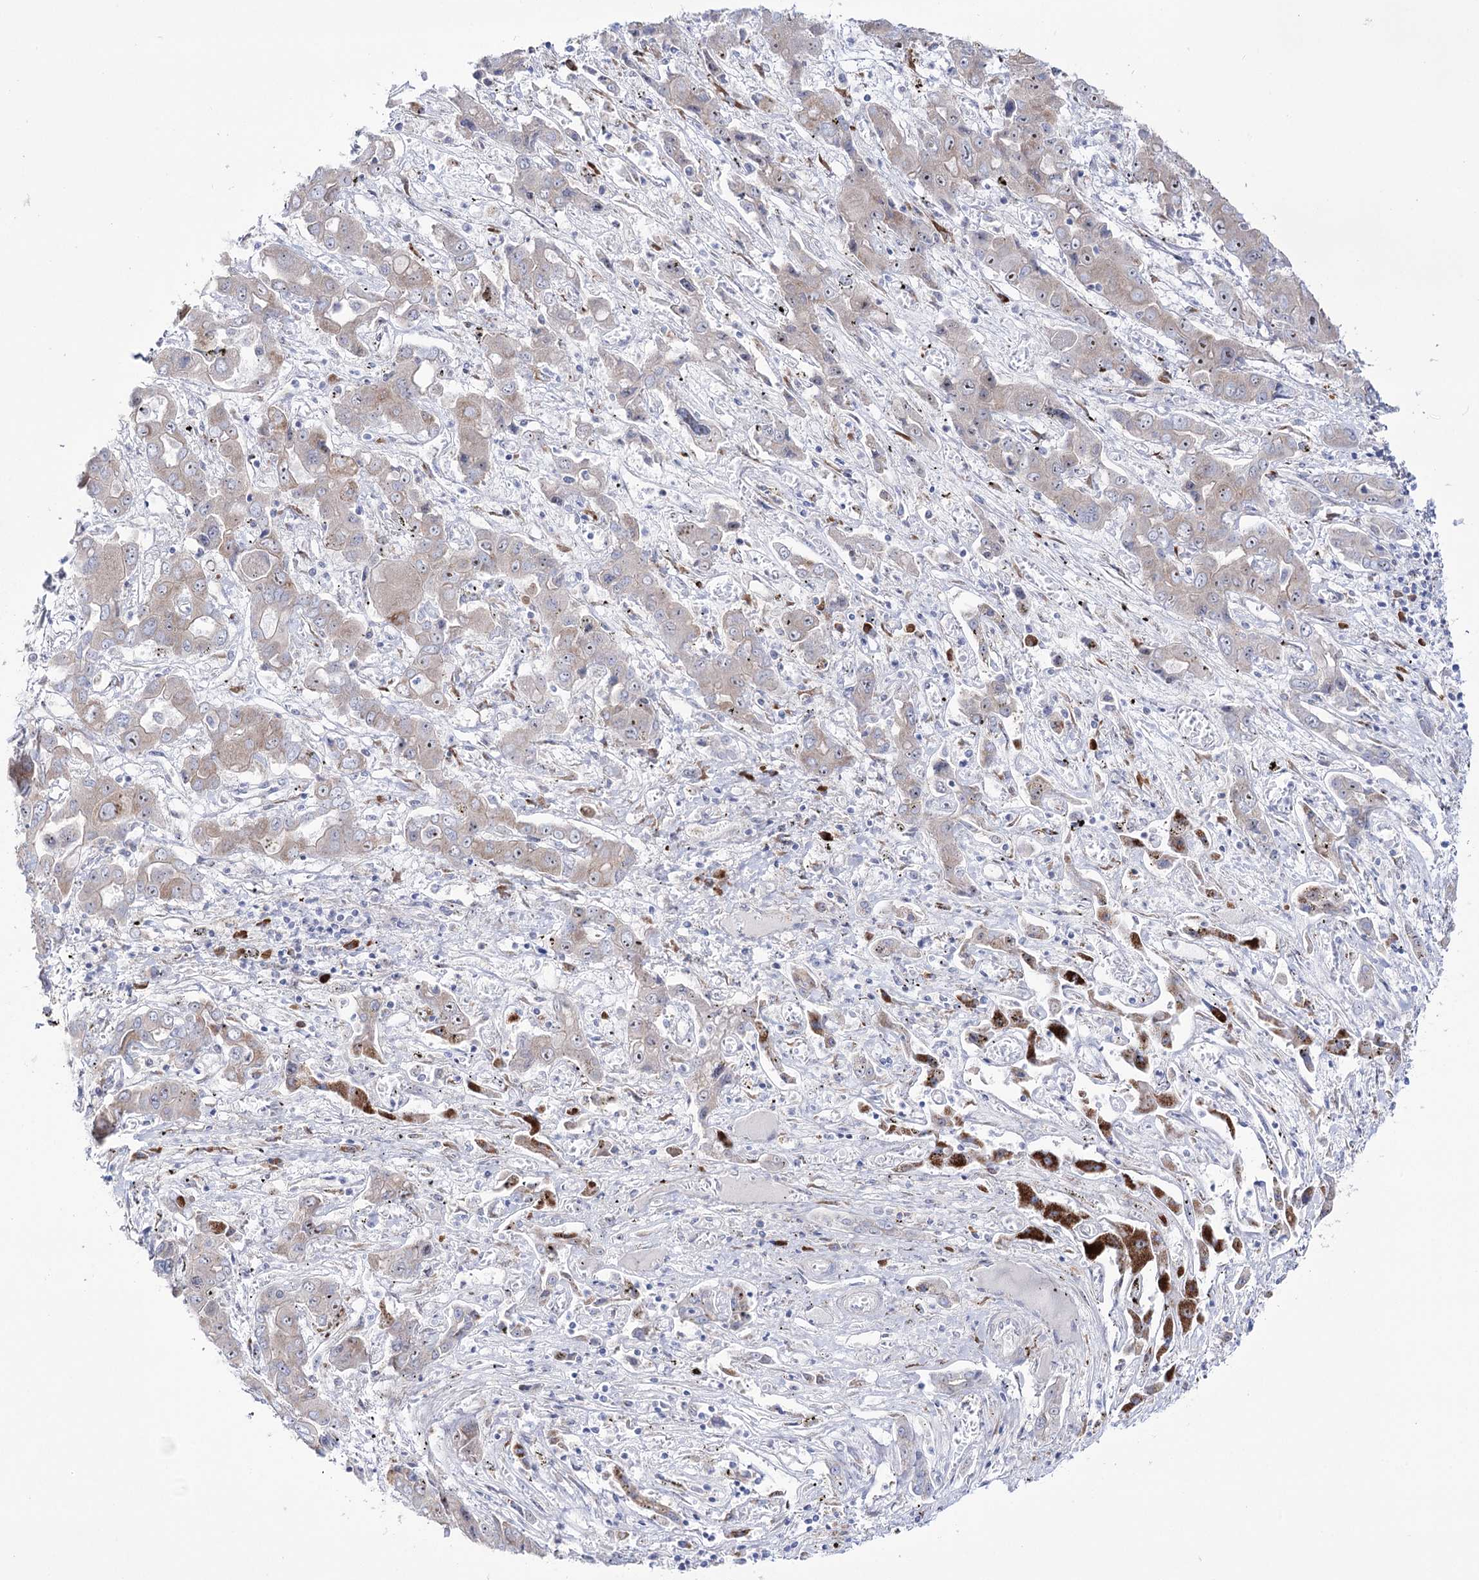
{"staining": {"intensity": "moderate", "quantity": "<25%", "location": "cytoplasmic/membranous,nuclear"}, "tissue": "liver cancer", "cell_type": "Tumor cells", "image_type": "cancer", "snomed": [{"axis": "morphology", "description": "Cholangiocarcinoma"}, {"axis": "topography", "description": "Liver"}], "caption": "Protein expression analysis of liver cancer (cholangiocarcinoma) reveals moderate cytoplasmic/membranous and nuclear expression in approximately <25% of tumor cells.", "gene": "METTL5", "patient": {"sex": "male", "age": 67}}